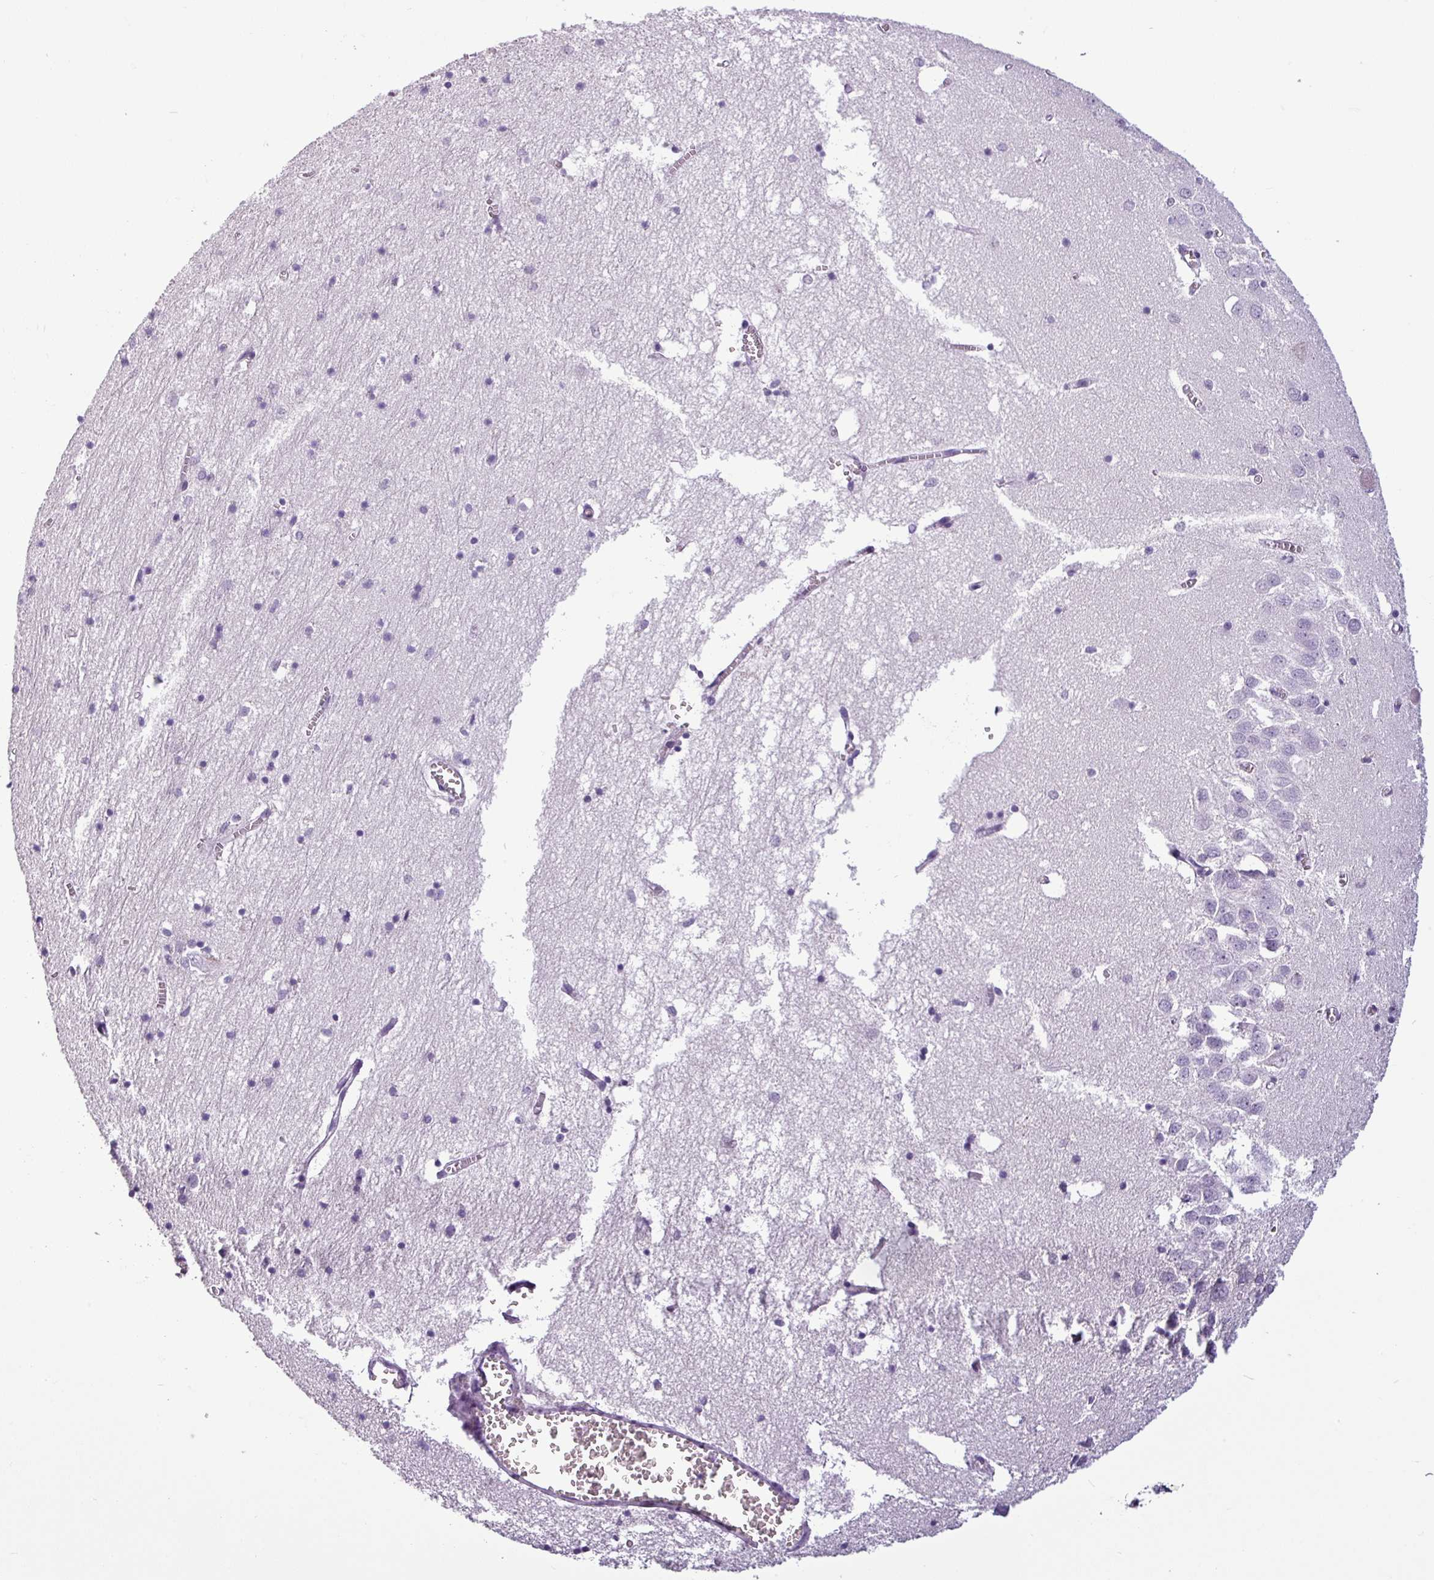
{"staining": {"intensity": "negative", "quantity": "none", "location": "none"}, "tissue": "hippocampus", "cell_type": "Glial cells", "image_type": "normal", "snomed": [{"axis": "morphology", "description": "Normal tissue, NOS"}, {"axis": "topography", "description": "Hippocampus"}], "caption": "There is no significant staining in glial cells of hippocampus. (DAB (3,3'-diaminobenzidine) immunohistochemistry (IHC) visualized using brightfield microscopy, high magnification).", "gene": "CDH16", "patient": {"sex": "male", "age": 70}}